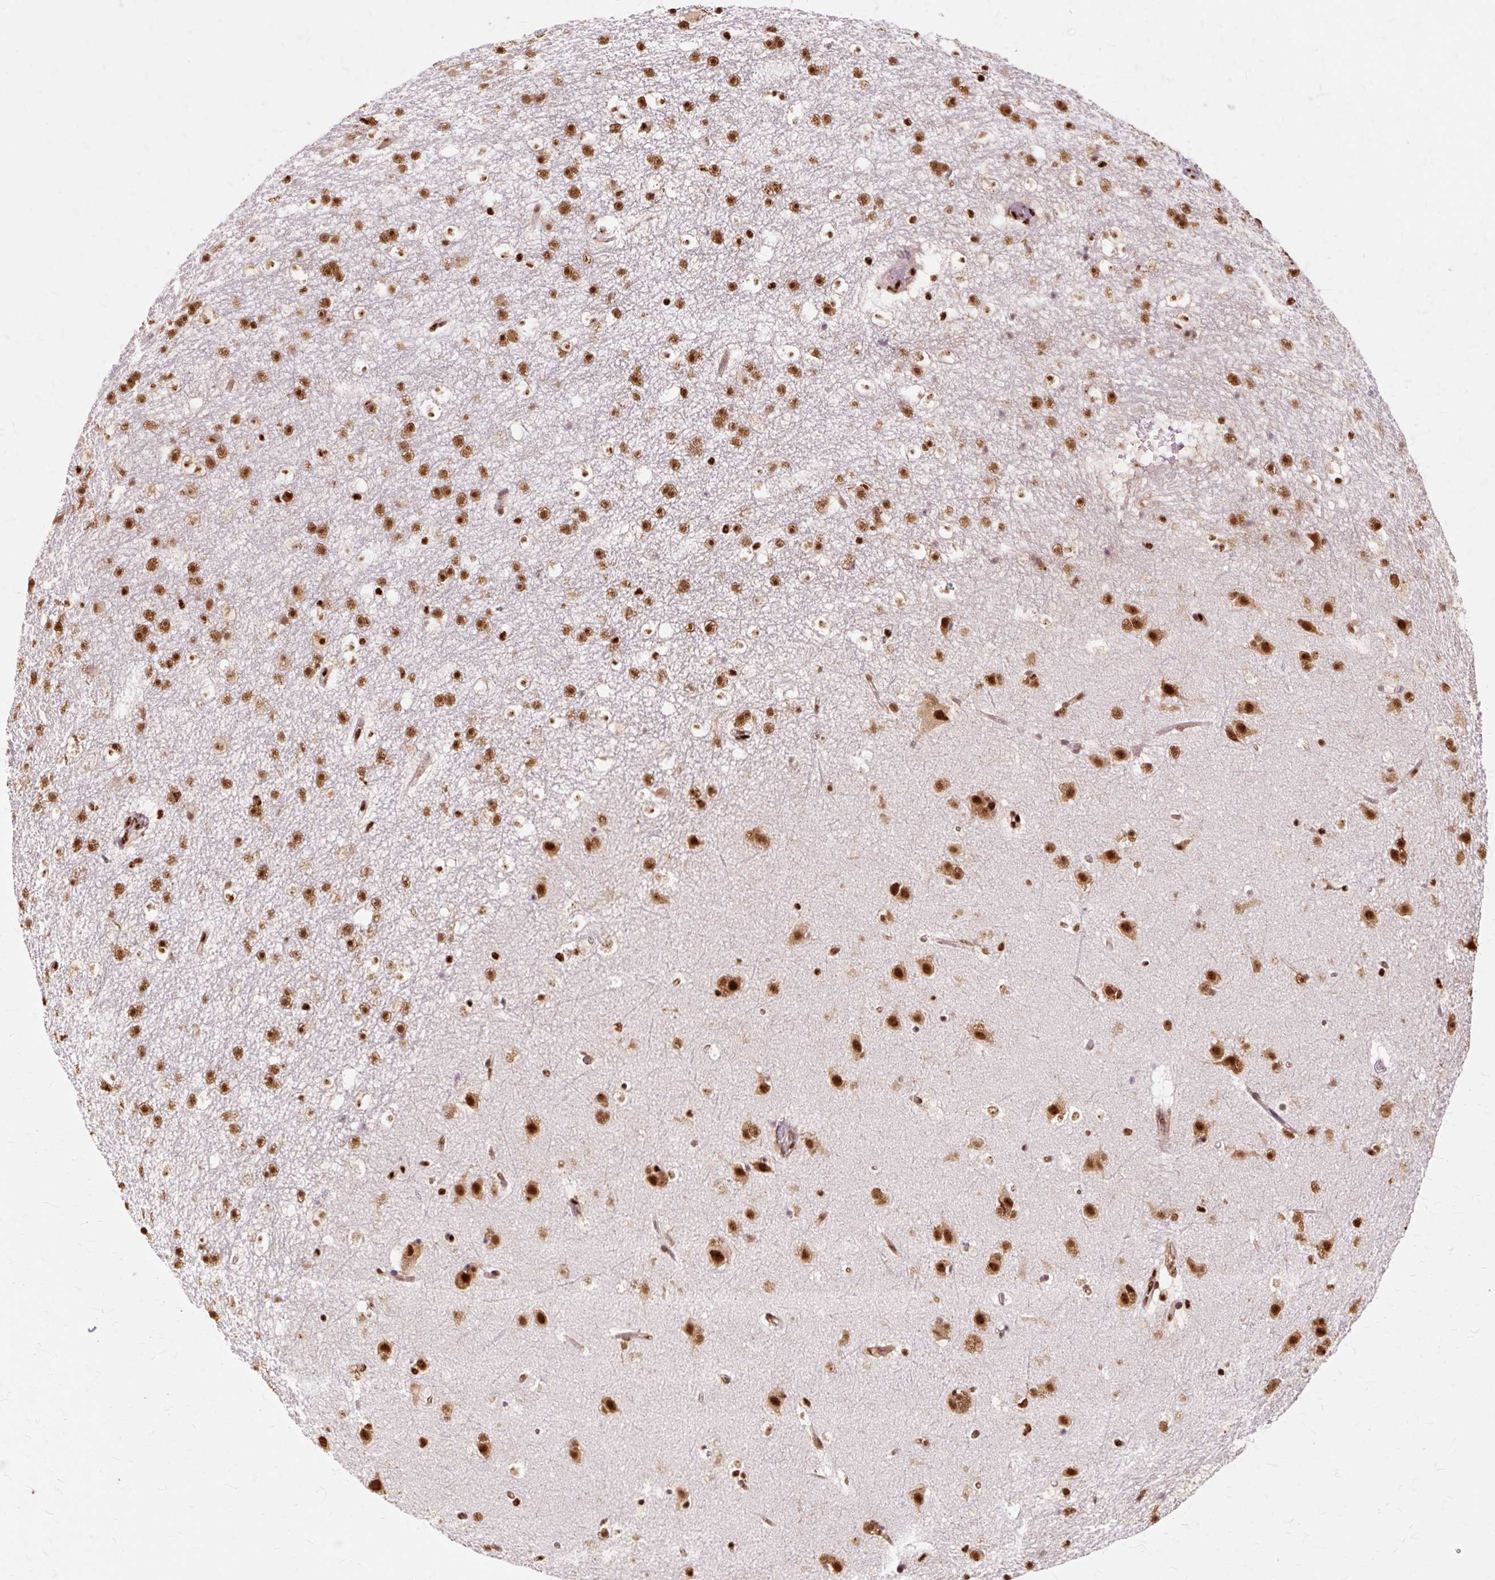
{"staining": {"intensity": "strong", "quantity": ">75%", "location": "cytoplasmic/membranous,nuclear"}, "tissue": "caudate", "cell_type": "Glial cells", "image_type": "normal", "snomed": [{"axis": "morphology", "description": "Normal tissue, NOS"}, {"axis": "topography", "description": "Lateral ventricle wall"}], "caption": "This image exhibits benign caudate stained with IHC to label a protein in brown. The cytoplasmic/membranous,nuclear of glial cells show strong positivity for the protein. Nuclei are counter-stained blue.", "gene": "XRCC6", "patient": {"sex": "male", "age": 37}}